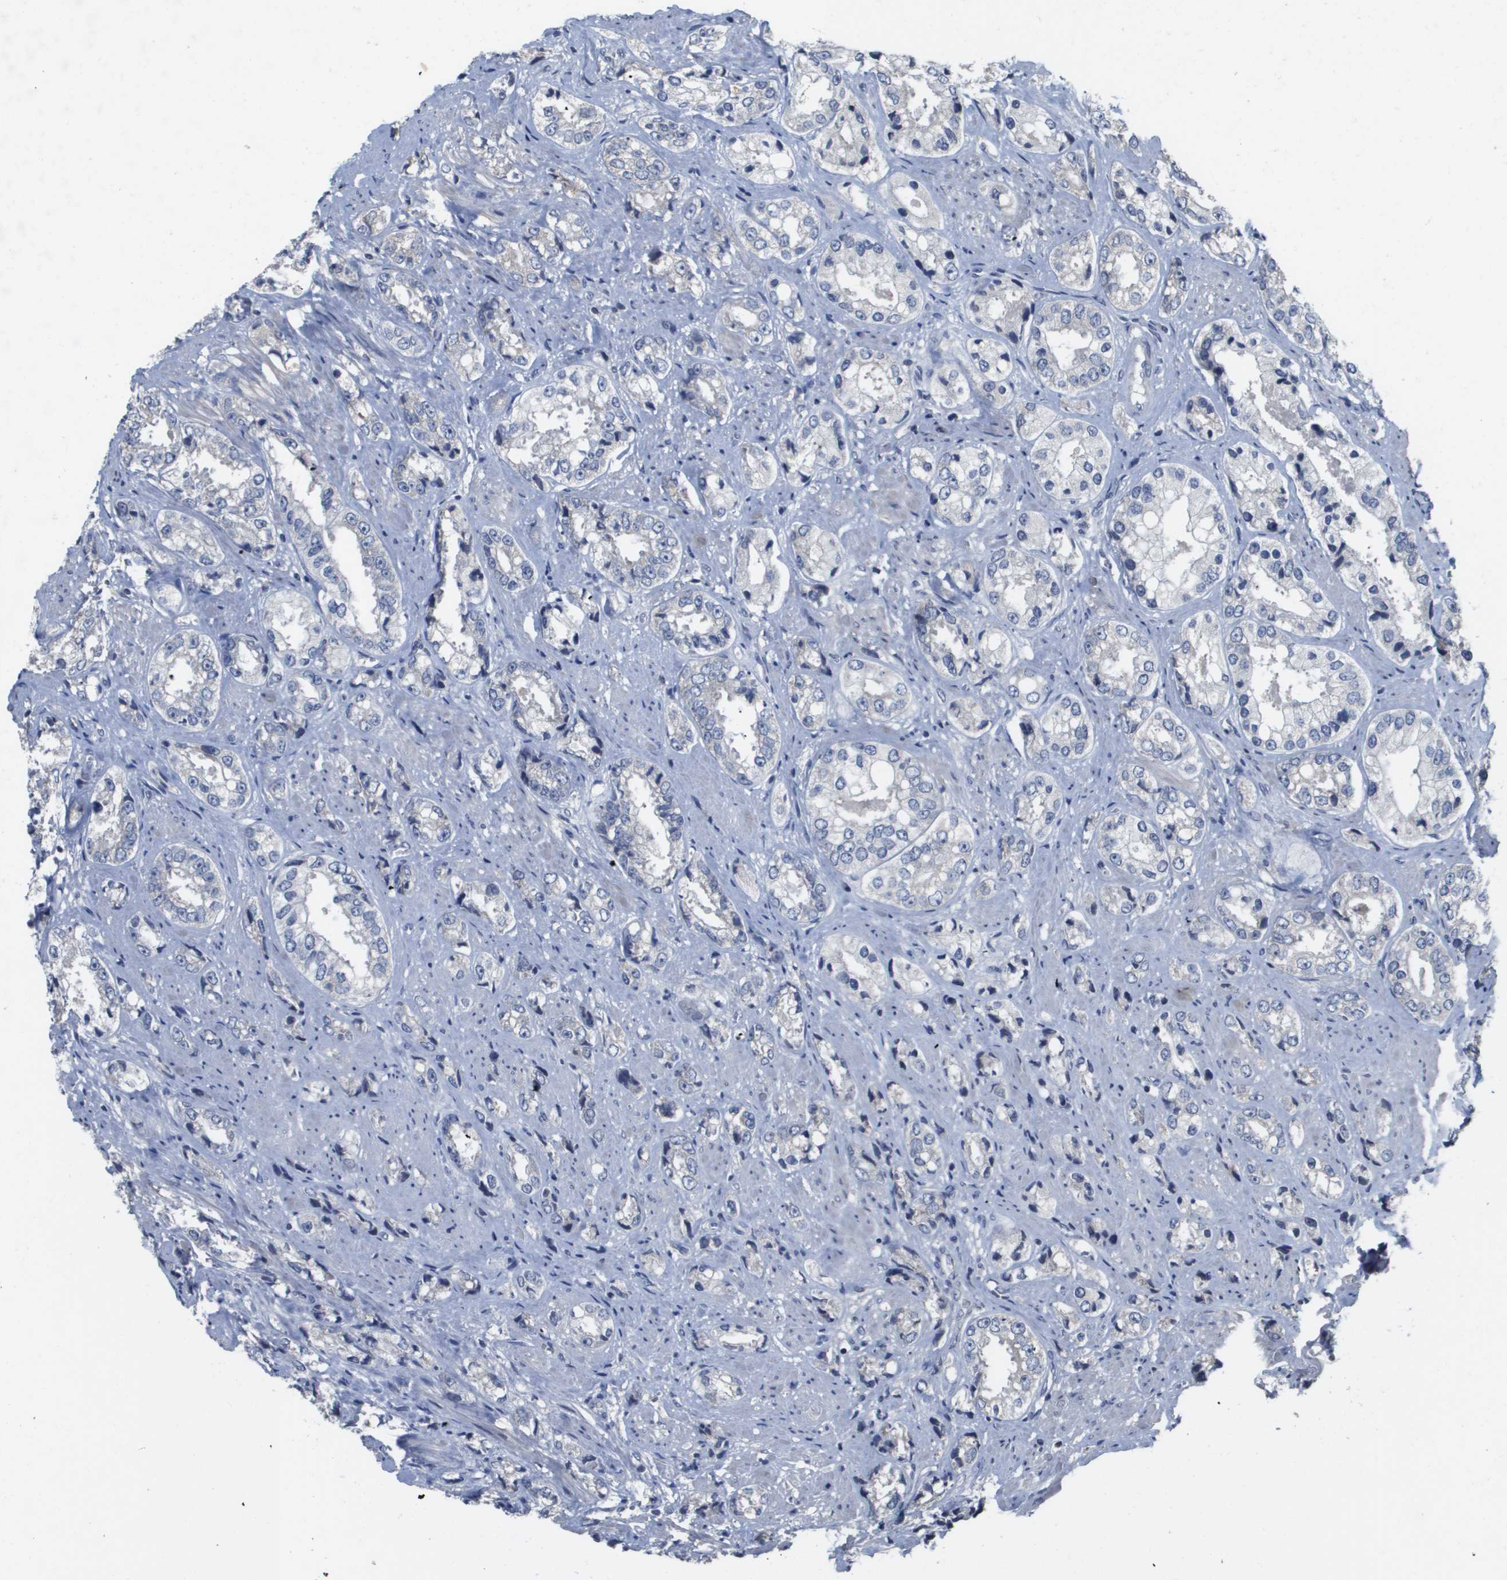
{"staining": {"intensity": "negative", "quantity": "none", "location": "none"}, "tissue": "prostate cancer", "cell_type": "Tumor cells", "image_type": "cancer", "snomed": [{"axis": "morphology", "description": "Adenocarcinoma, High grade"}, {"axis": "topography", "description": "Prostate"}], "caption": "Immunohistochemistry (IHC) of human prostate cancer (high-grade adenocarcinoma) exhibits no positivity in tumor cells. Brightfield microscopy of immunohistochemistry stained with DAB (brown) and hematoxylin (blue), captured at high magnification.", "gene": "CAPN11", "patient": {"sex": "male", "age": 61}}